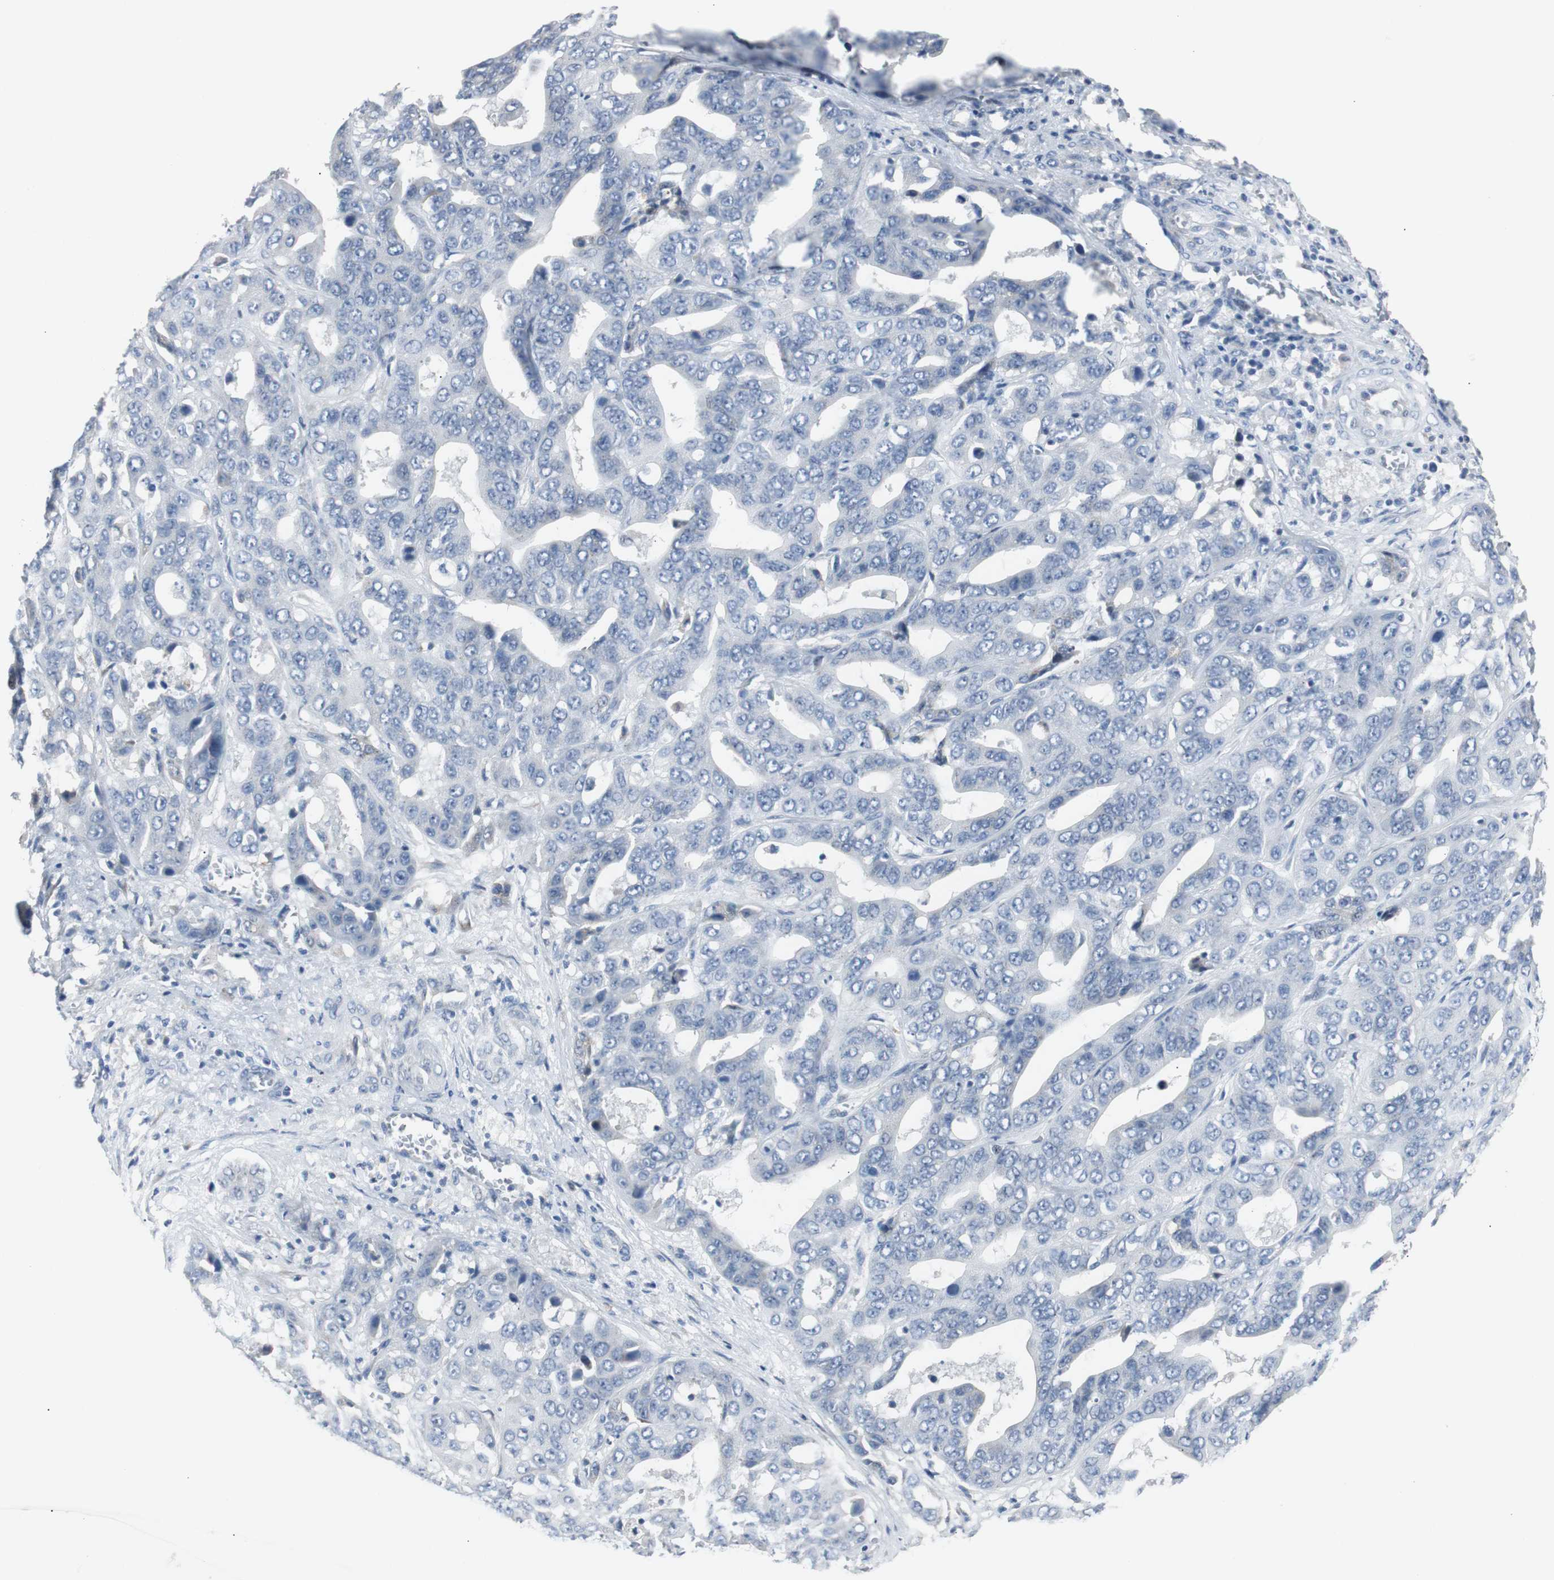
{"staining": {"intensity": "negative", "quantity": "none", "location": "none"}, "tissue": "liver cancer", "cell_type": "Tumor cells", "image_type": "cancer", "snomed": [{"axis": "morphology", "description": "Cholangiocarcinoma"}, {"axis": "topography", "description": "Liver"}], "caption": "Cholangiocarcinoma (liver) was stained to show a protein in brown. There is no significant positivity in tumor cells.", "gene": "SOX30", "patient": {"sex": "female", "age": 52}}